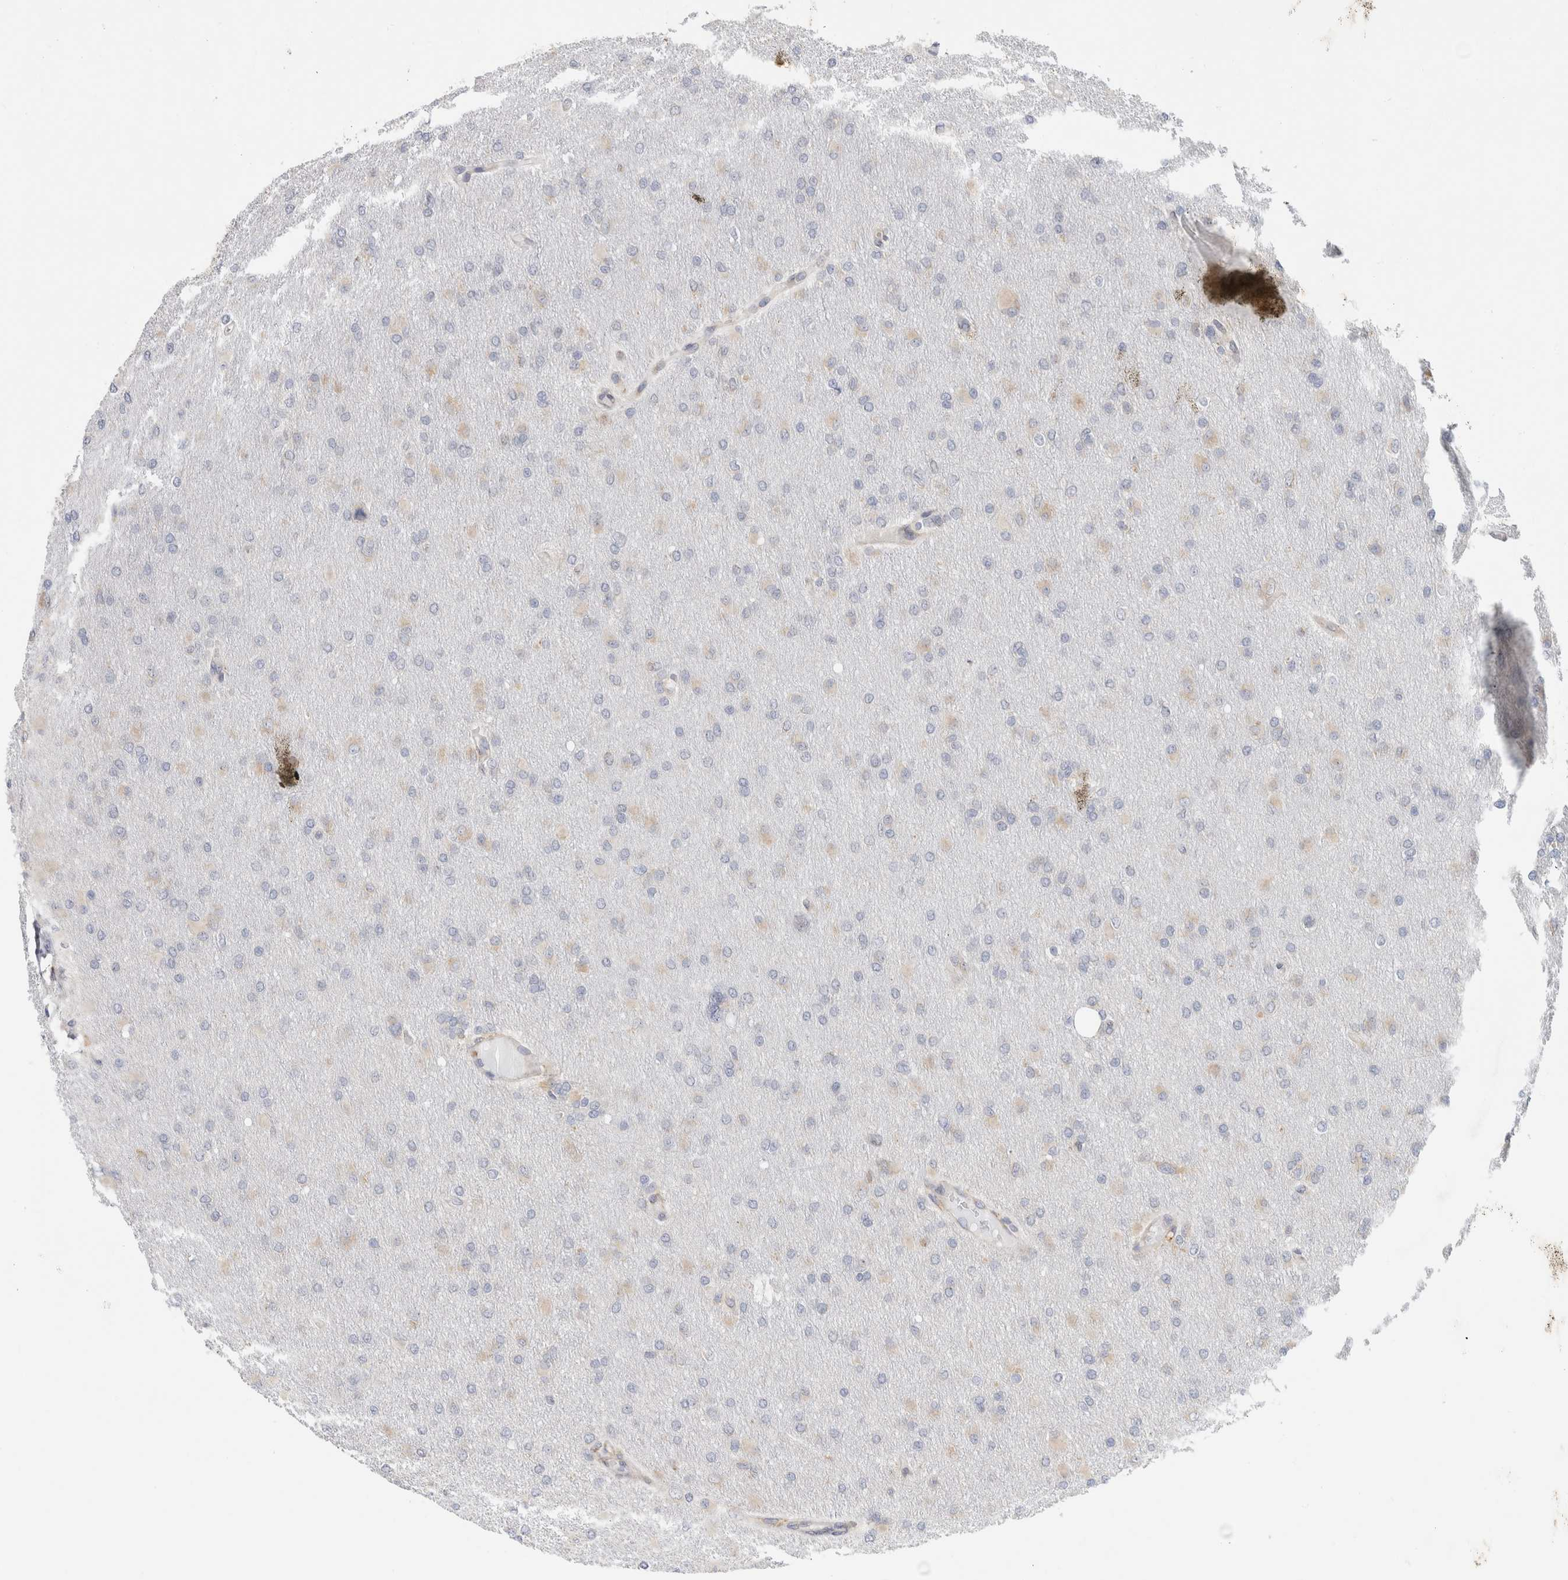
{"staining": {"intensity": "weak", "quantity": "<25%", "location": "cytoplasmic/membranous"}, "tissue": "glioma", "cell_type": "Tumor cells", "image_type": "cancer", "snomed": [{"axis": "morphology", "description": "Glioma, malignant, High grade"}, {"axis": "topography", "description": "Cerebral cortex"}], "caption": "This is an IHC photomicrograph of high-grade glioma (malignant). There is no staining in tumor cells.", "gene": "RPN2", "patient": {"sex": "female", "age": 36}}